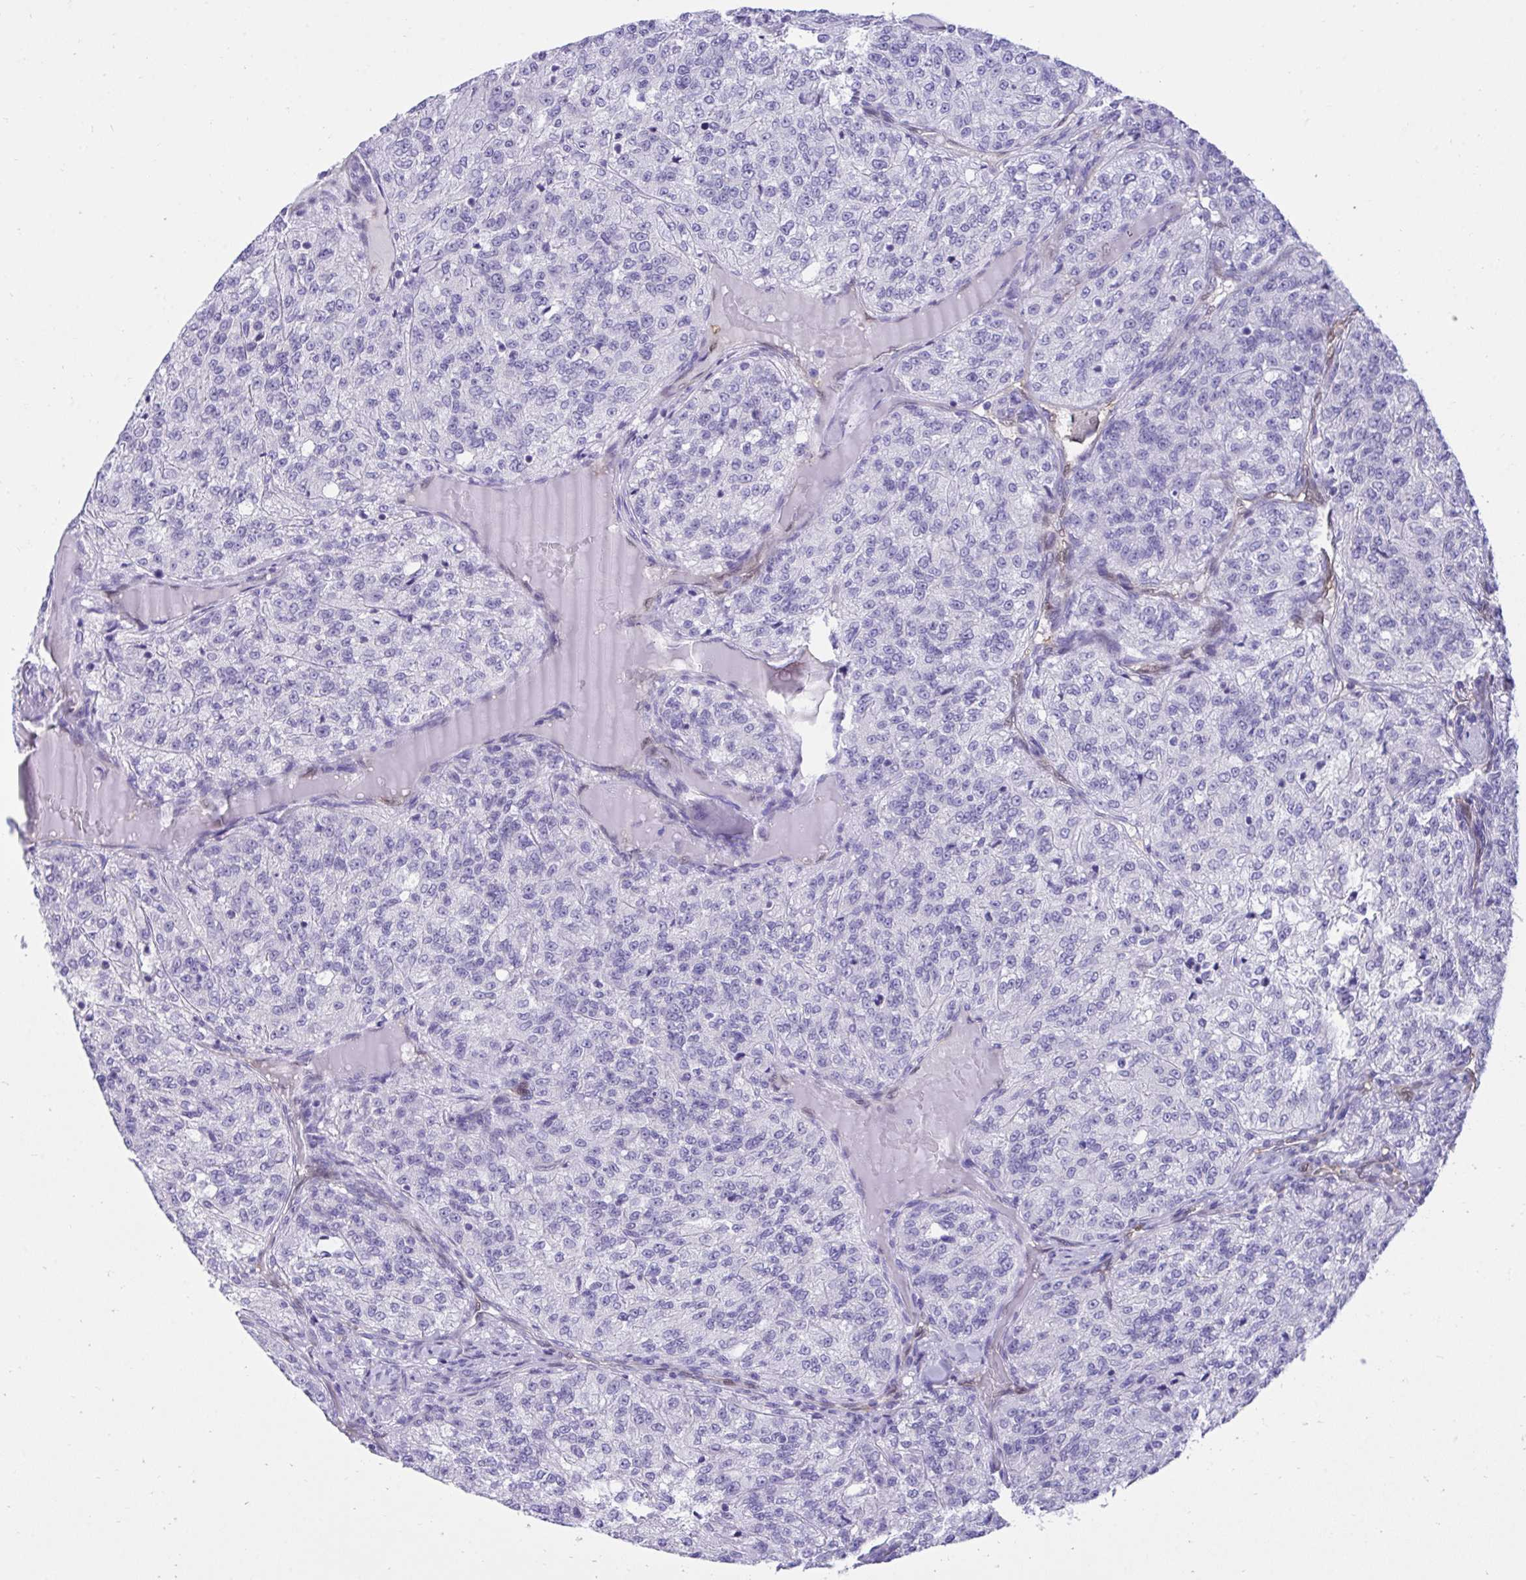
{"staining": {"intensity": "negative", "quantity": "none", "location": "none"}, "tissue": "renal cancer", "cell_type": "Tumor cells", "image_type": "cancer", "snomed": [{"axis": "morphology", "description": "Adenocarcinoma, NOS"}, {"axis": "topography", "description": "Kidney"}], "caption": "Immunohistochemical staining of renal cancer (adenocarcinoma) demonstrates no significant positivity in tumor cells.", "gene": "PGM2L1", "patient": {"sex": "female", "age": 63}}